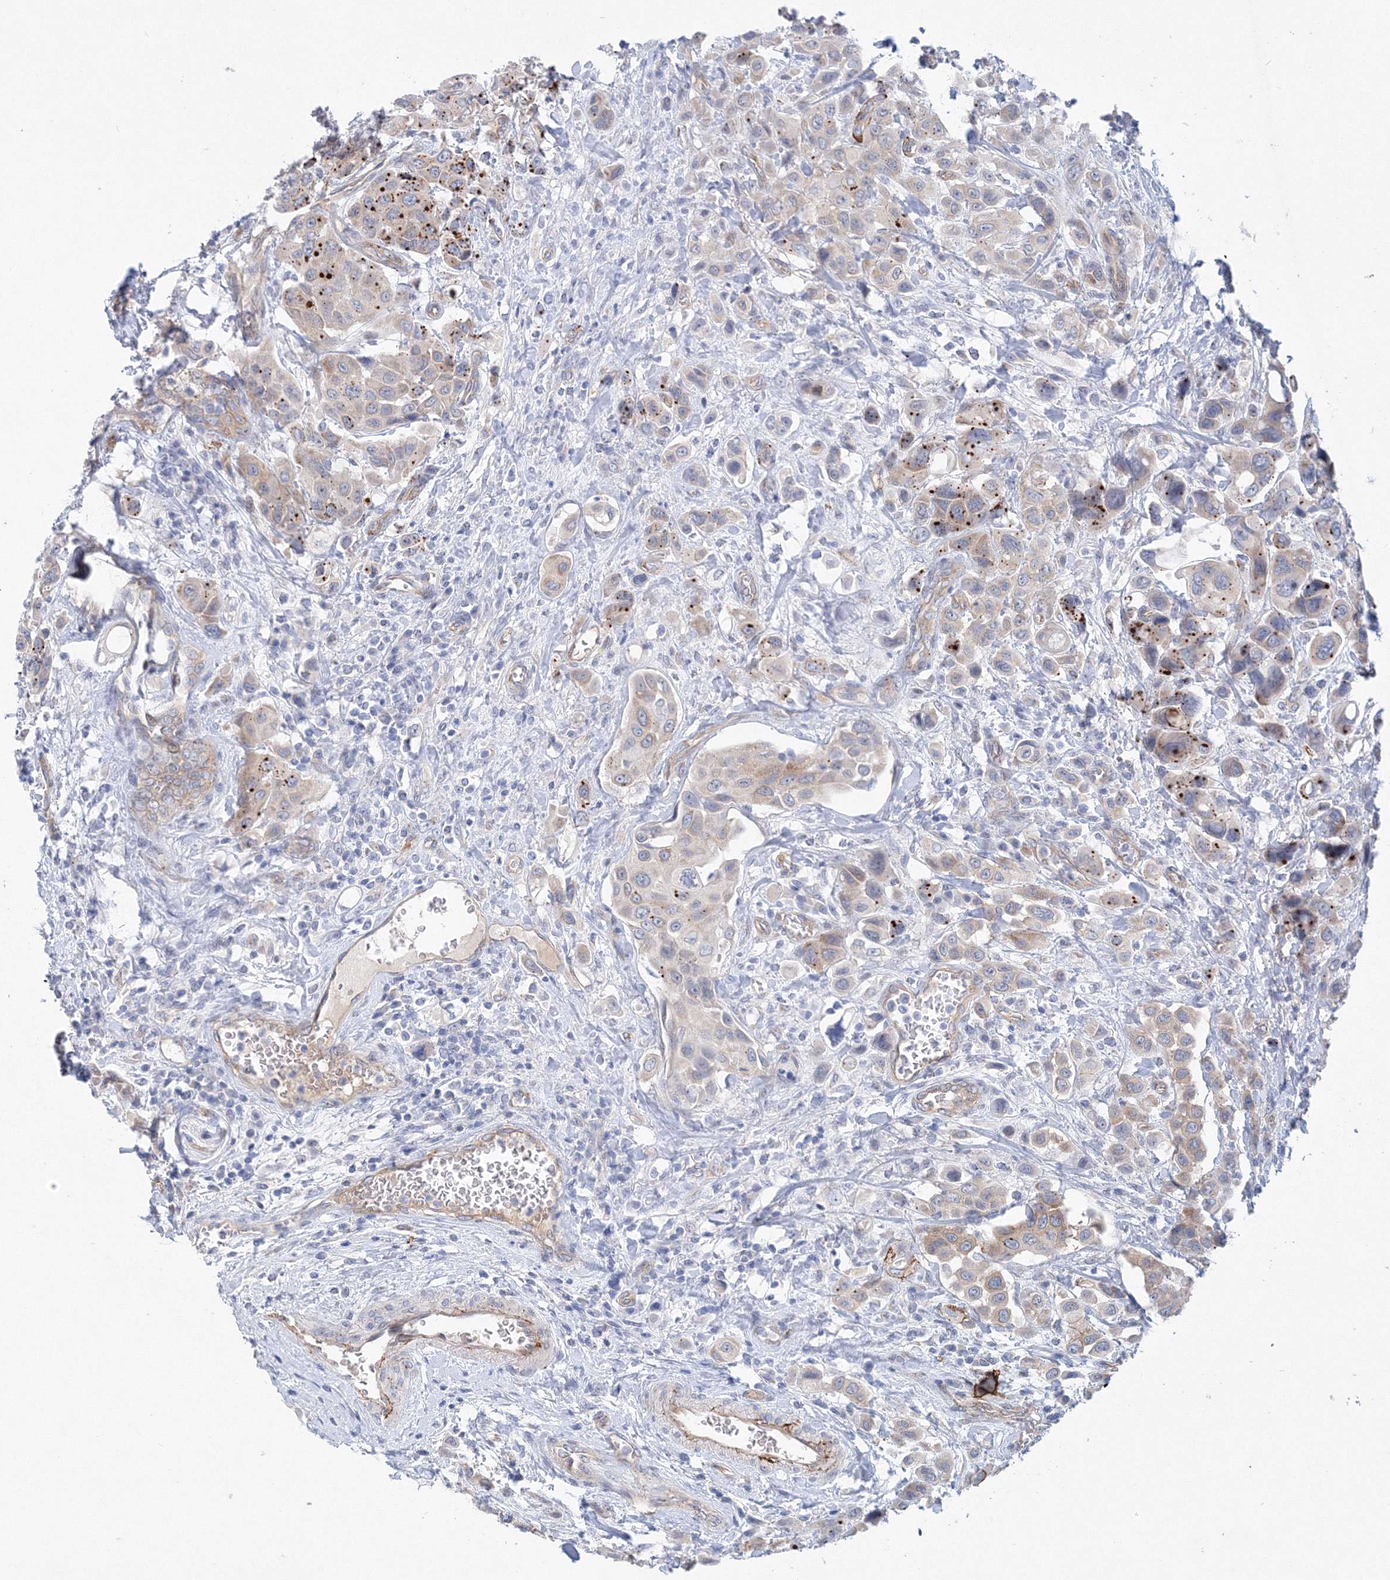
{"staining": {"intensity": "weak", "quantity": "<25%", "location": "cytoplasmic/membranous"}, "tissue": "urothelial cancer", "cell_type": "Tumor cells", "image_type": "cancer", "snomed": [{"axis": "morphology", "description": "Urothelial carcinoma, High grade"}, {"axis": "topography", "description": "Urinary bladder"}], "caption": "This is an immunohistochemistry (IHC) image of high-grade urothelial carcinoma. There is no expression in tumor cells.", "gene": "TANC1", "patient": {"sex": "male", "age": 50}}